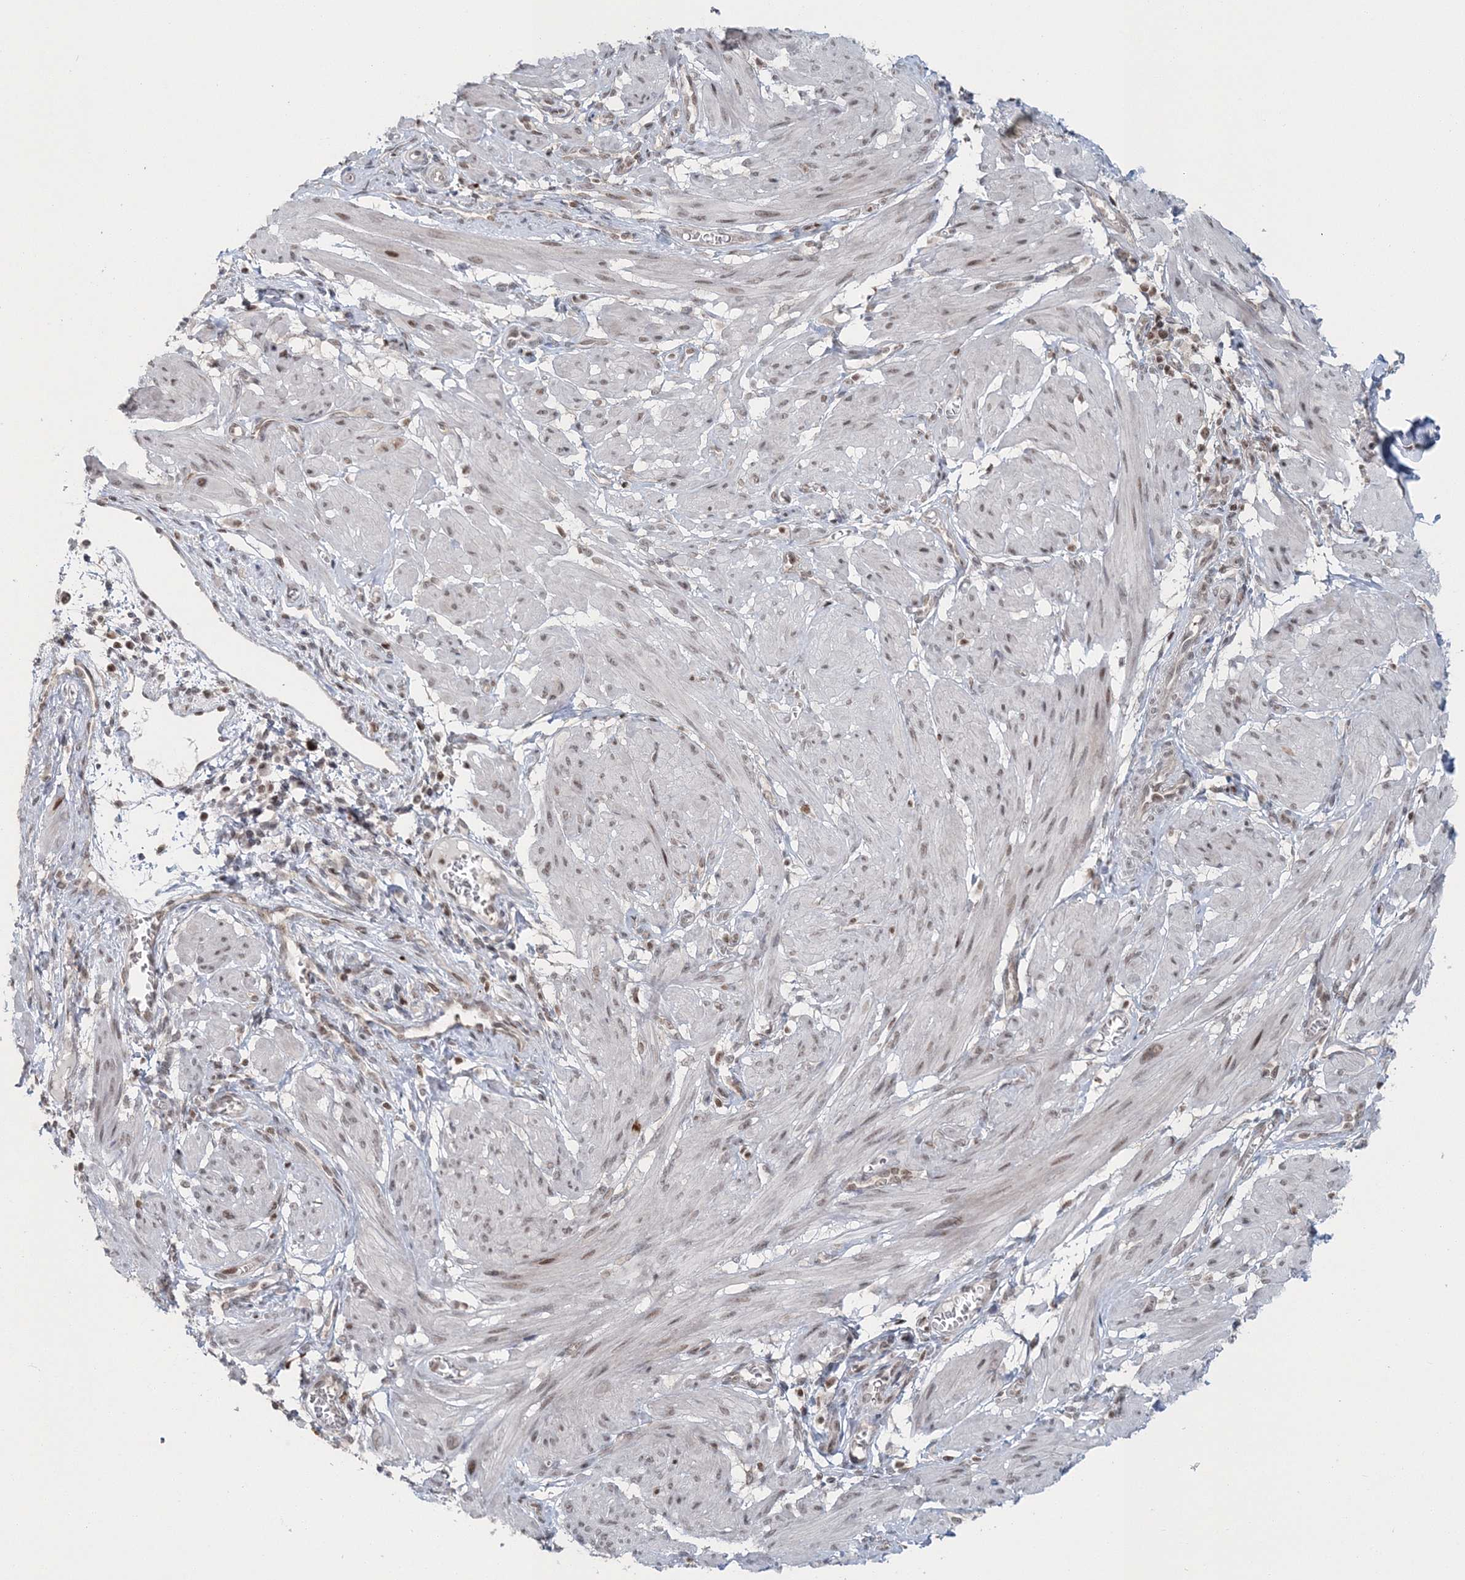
{"staining": {"intensity": "weak", "quantity": "25%-75%", "location": "nuclear"}, "tissue": "smooth muscle", "cell_type": "Smooth muscle cells", "image_type": "normal", "snomed": [{"axis": "morphology", "description": "Normal tissue, NOS"}, {"axis": "topography", "description": "Smooth muscle"}], "caption": "Protein analysis of benign smooth muscle displays weak nuclear positivity in about 25%-75% of smooth muscle cells. The staining is performed using DAB brown chromogen to label protein expression. The nuclei are counter-stained blue using hematoxylin.", "gene": "PDS5A", "patient": {"sex": "female", "age": 39}}